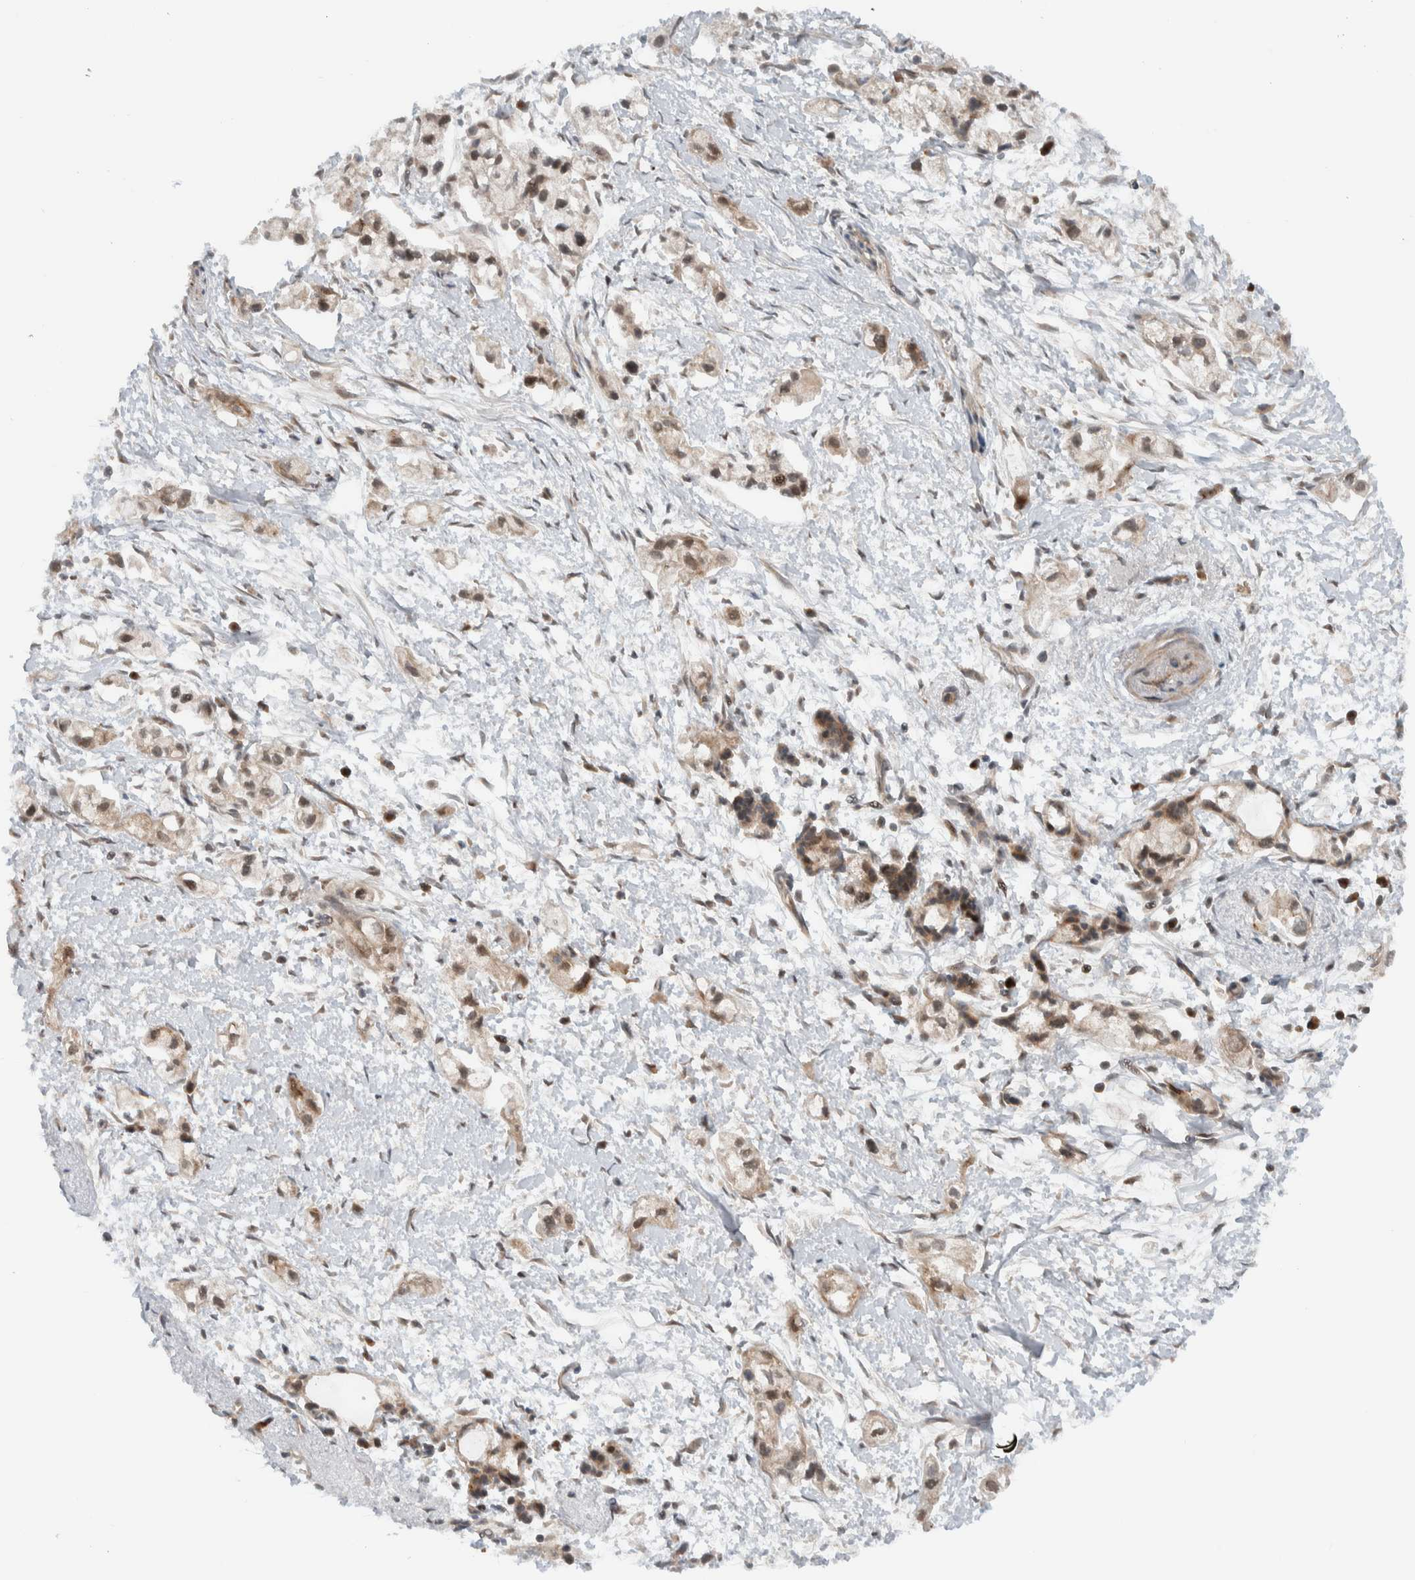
{"staining": {"intensity": "weak", "quantity": ">75%", "location": "cytoplasmic/membranous,nuclear"}, "tissue": "pancreatic cancer", "cell_type": "Tumor cells", "image_type": "cancer", "snomed": [{"axis": "morphology", "description": "Adenocarcinoma, NOS"}, {"axis": "topography", "description": "Pancreas"}], "caption": "This is a histology image of IHC staining of pancreatic adenocarcinoma, which shows weak positivity in the cytoplasmic/membranous and nuclear of tumor cells.", "gene": "KLHL6", "patient": {"sex": "male", "age": 74}}